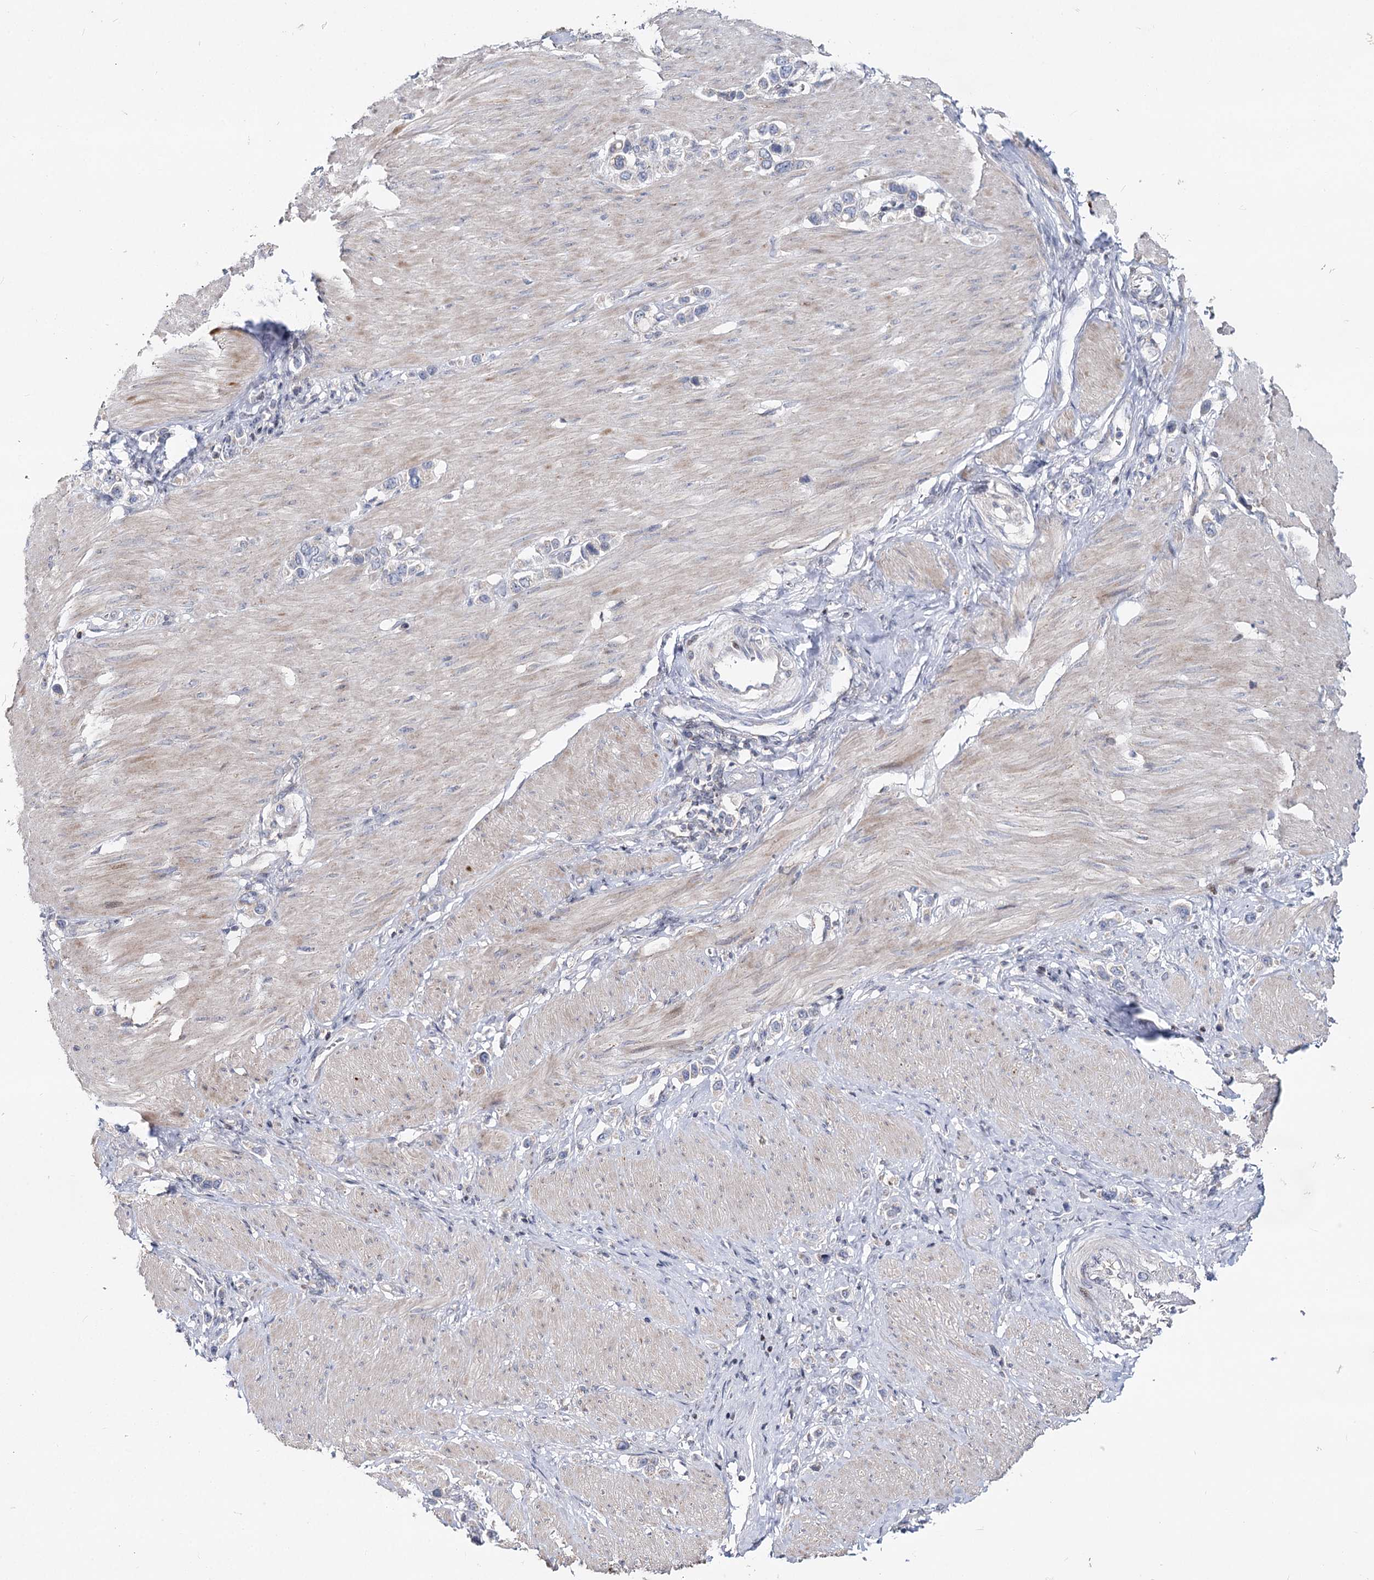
{"staining": {"intensity": "negative", "quantity": "none", "location": "none"}, "tissue": "stomach cancer", "cell_type": "Tumor cells", "image_type": "cancer", "snomed": [{"axis": "morphology", "description": "Normal tissue, NOS"}, {"axis": "morphology", "description": "Adenocarcinoma, NOS"}, {"axis": "topography", "description": "Stomach, upper"}, {"axis": "topography", "description": "Stomach"}], "caption": "Protein analysis of stomach adenocarcinoma reveals no significant expression in tumor cells.", "gene": "PTGR1", "patient": {"sex": "female", "age": 65}}